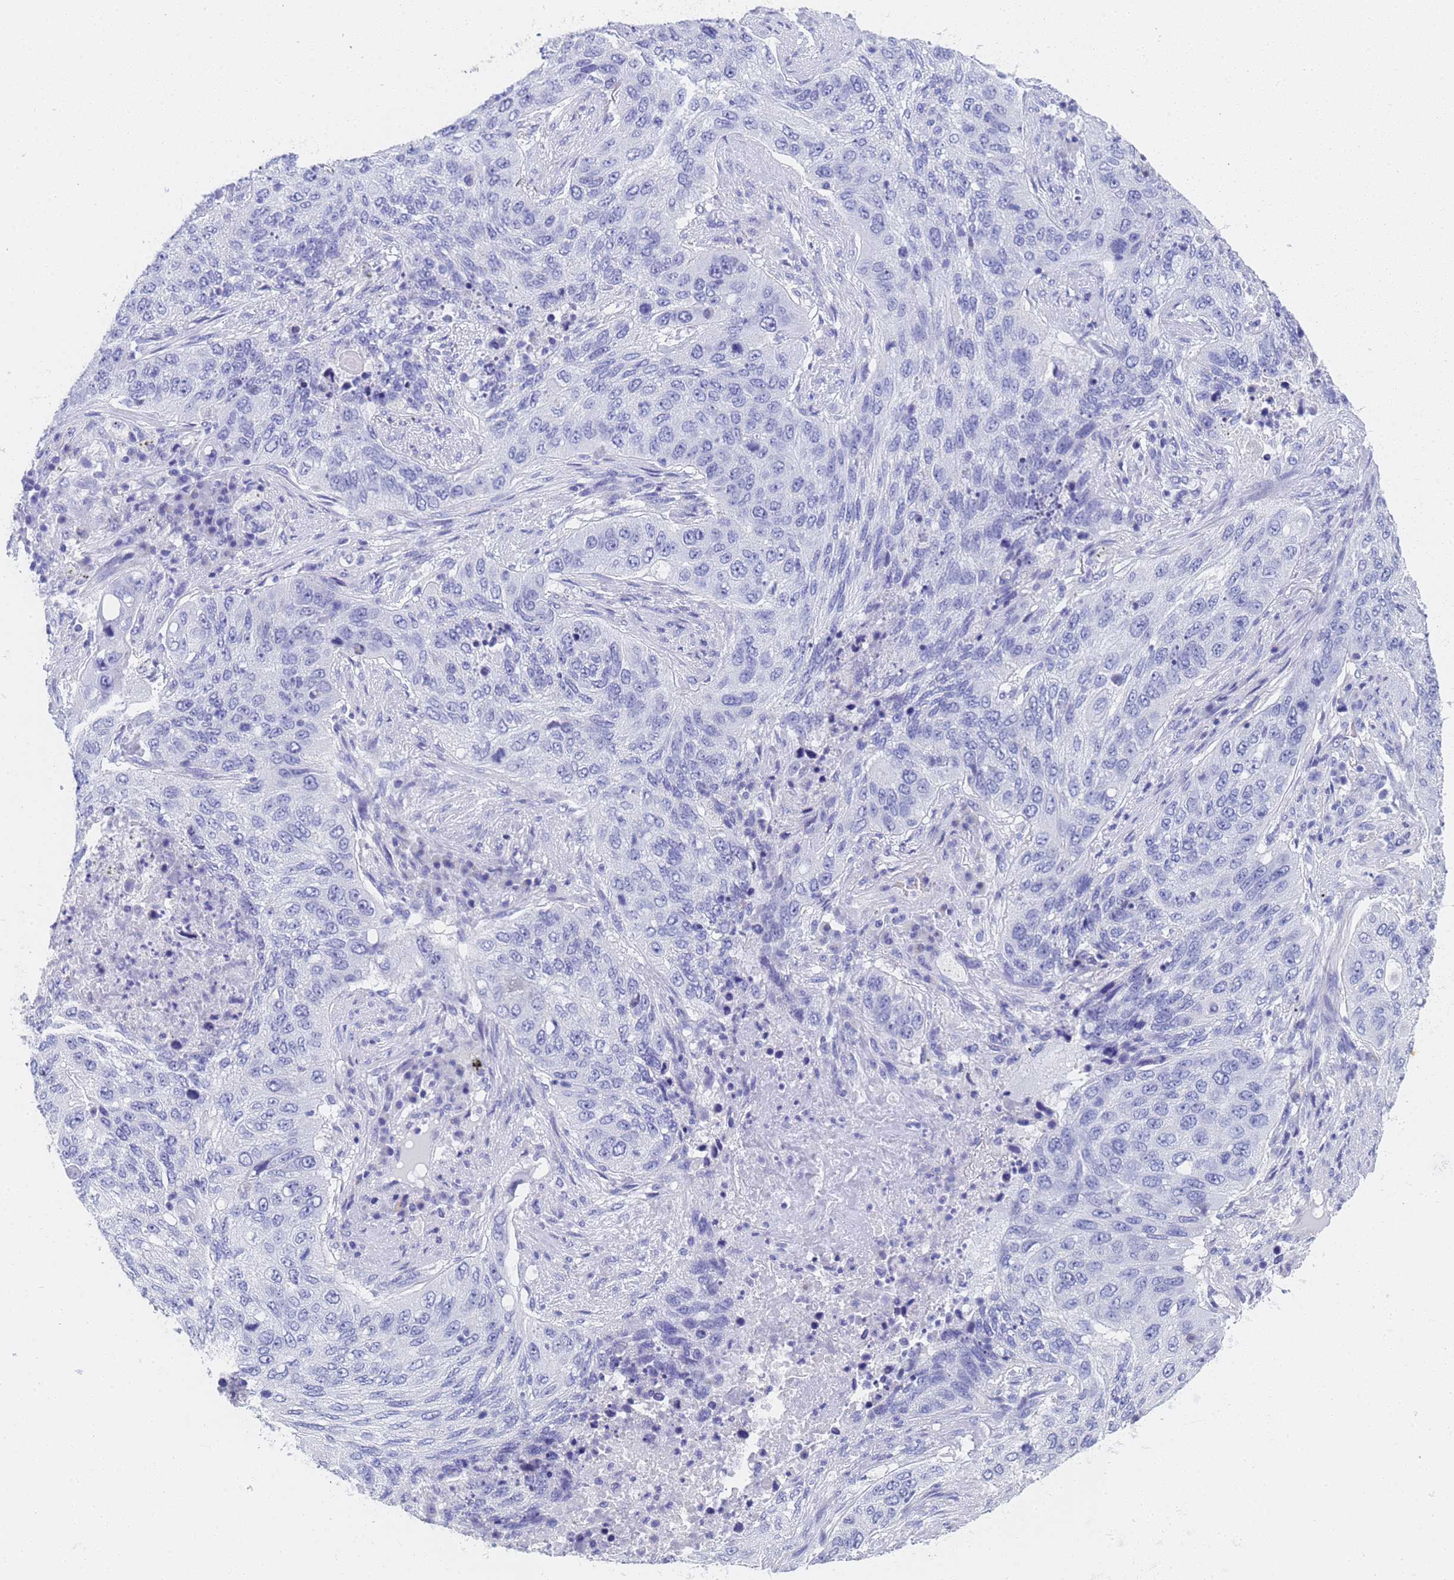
{"staining": {"intensity": "negative", "quantity": "none", "location": "none"}, "tissue": "lung cancer", "cell_type": "Tumor cells", "image_type": "cancer", "snomed": [{"axis": "morphology", "description": "Squamous cell carcinoma, NOS"}, {"axis": "topography", "description": "Lung"}], "caption": "Squamous cell carcinoma (lung) stained for a protein using IHC reveals no expression tumor cells.", "gene": "STATH", "patient": {"sex": "female", "age": 63}}